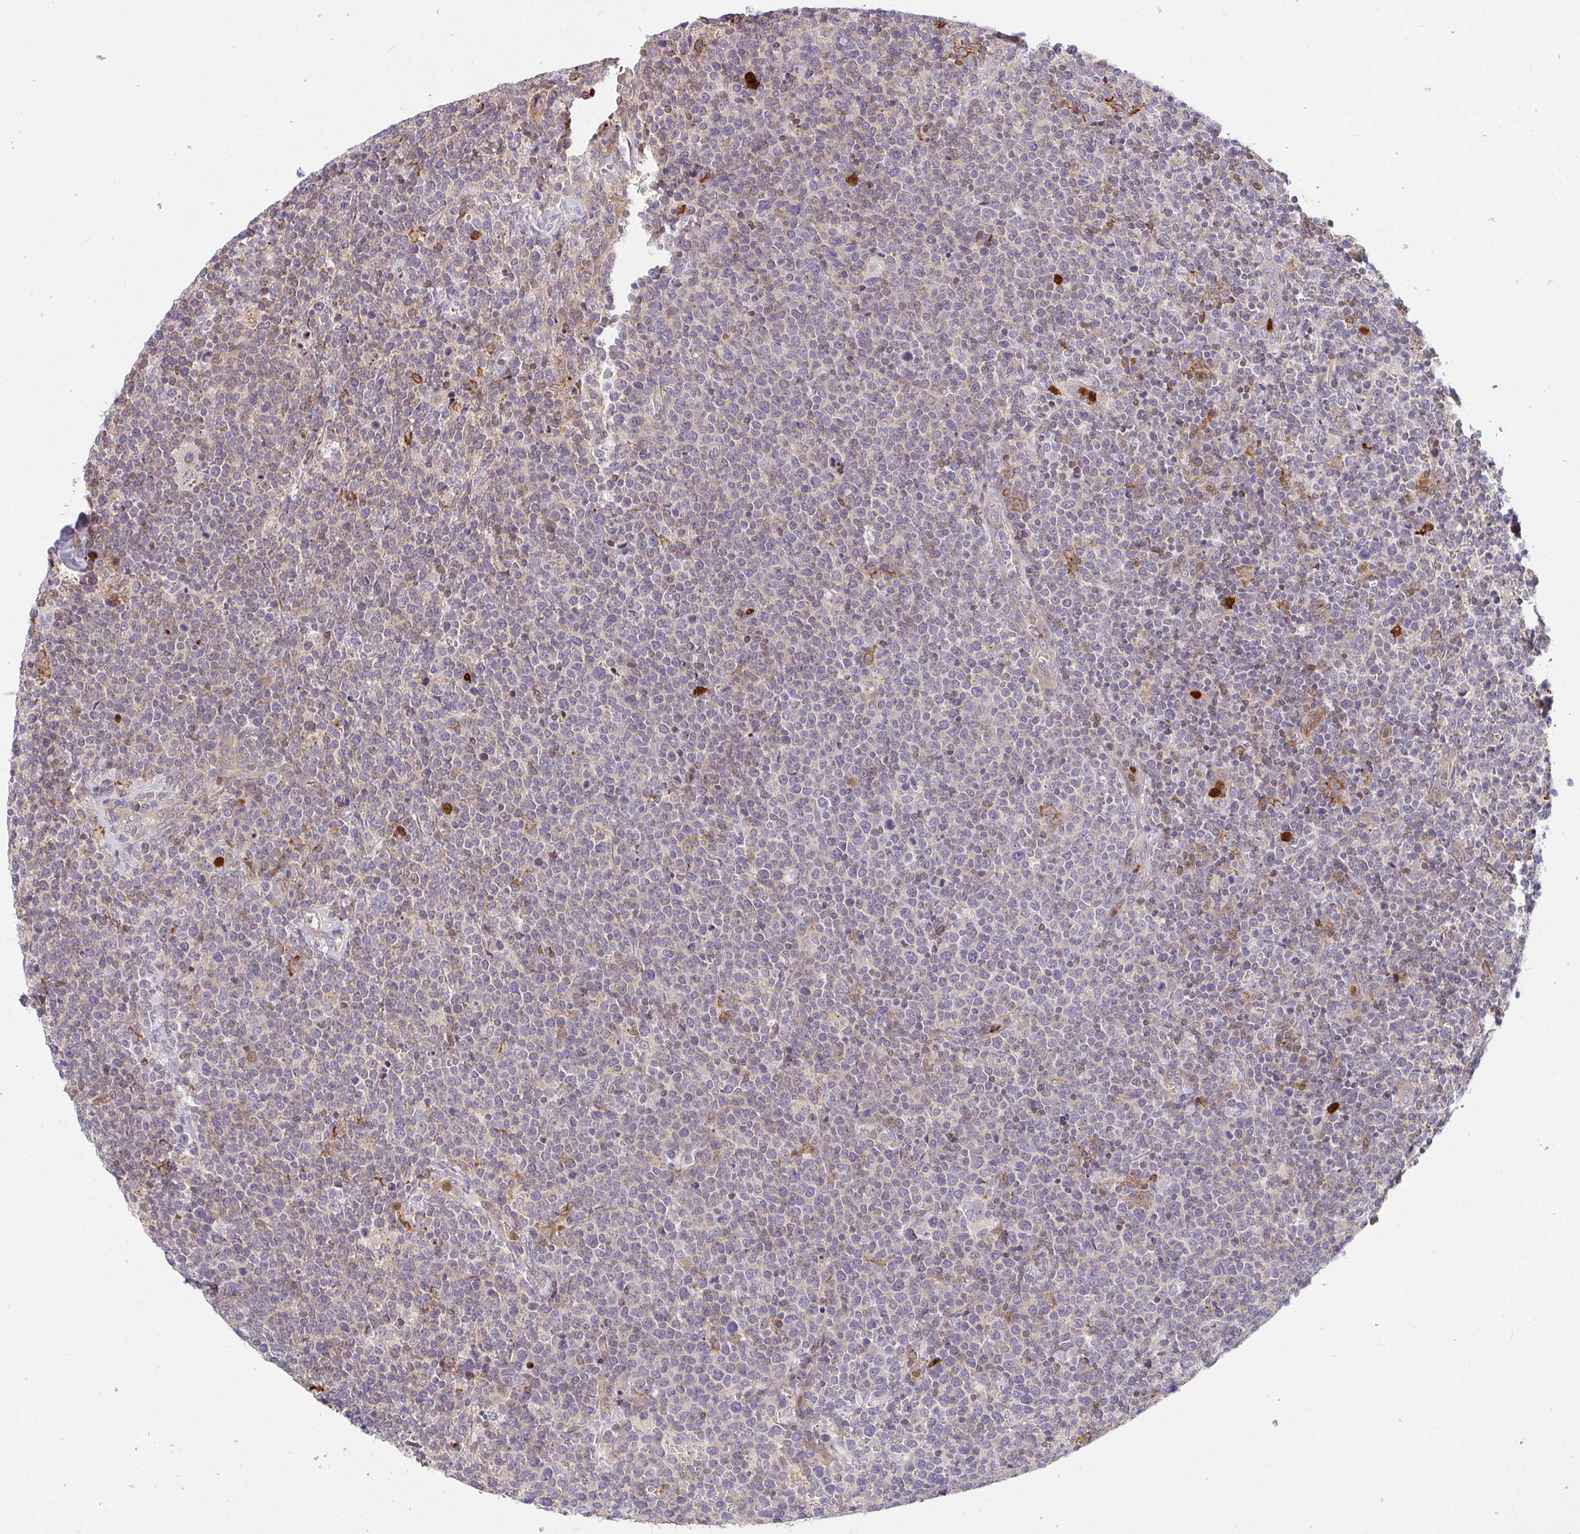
{"staining": {"intensity": "negative", "quantity": "none", "location": "none"}, "tissue": "lymphoma", "cell_type": "Tumor cells", "image_type": "cancer", "snomed": [{"axis": "morphology", "description": "Malignant lymphoma, non-Hodgkin's type, High grade"}, {"axis": "topography", "description": "Lymph node"}], "caption": "Histopathology image shows no protein expression in tumor cells of malignant lymphoma, non-Hodgkin's type (high-grade) tissue.", "gene": "CSF3R", "patient": {"sex": "male", "age": 61}}